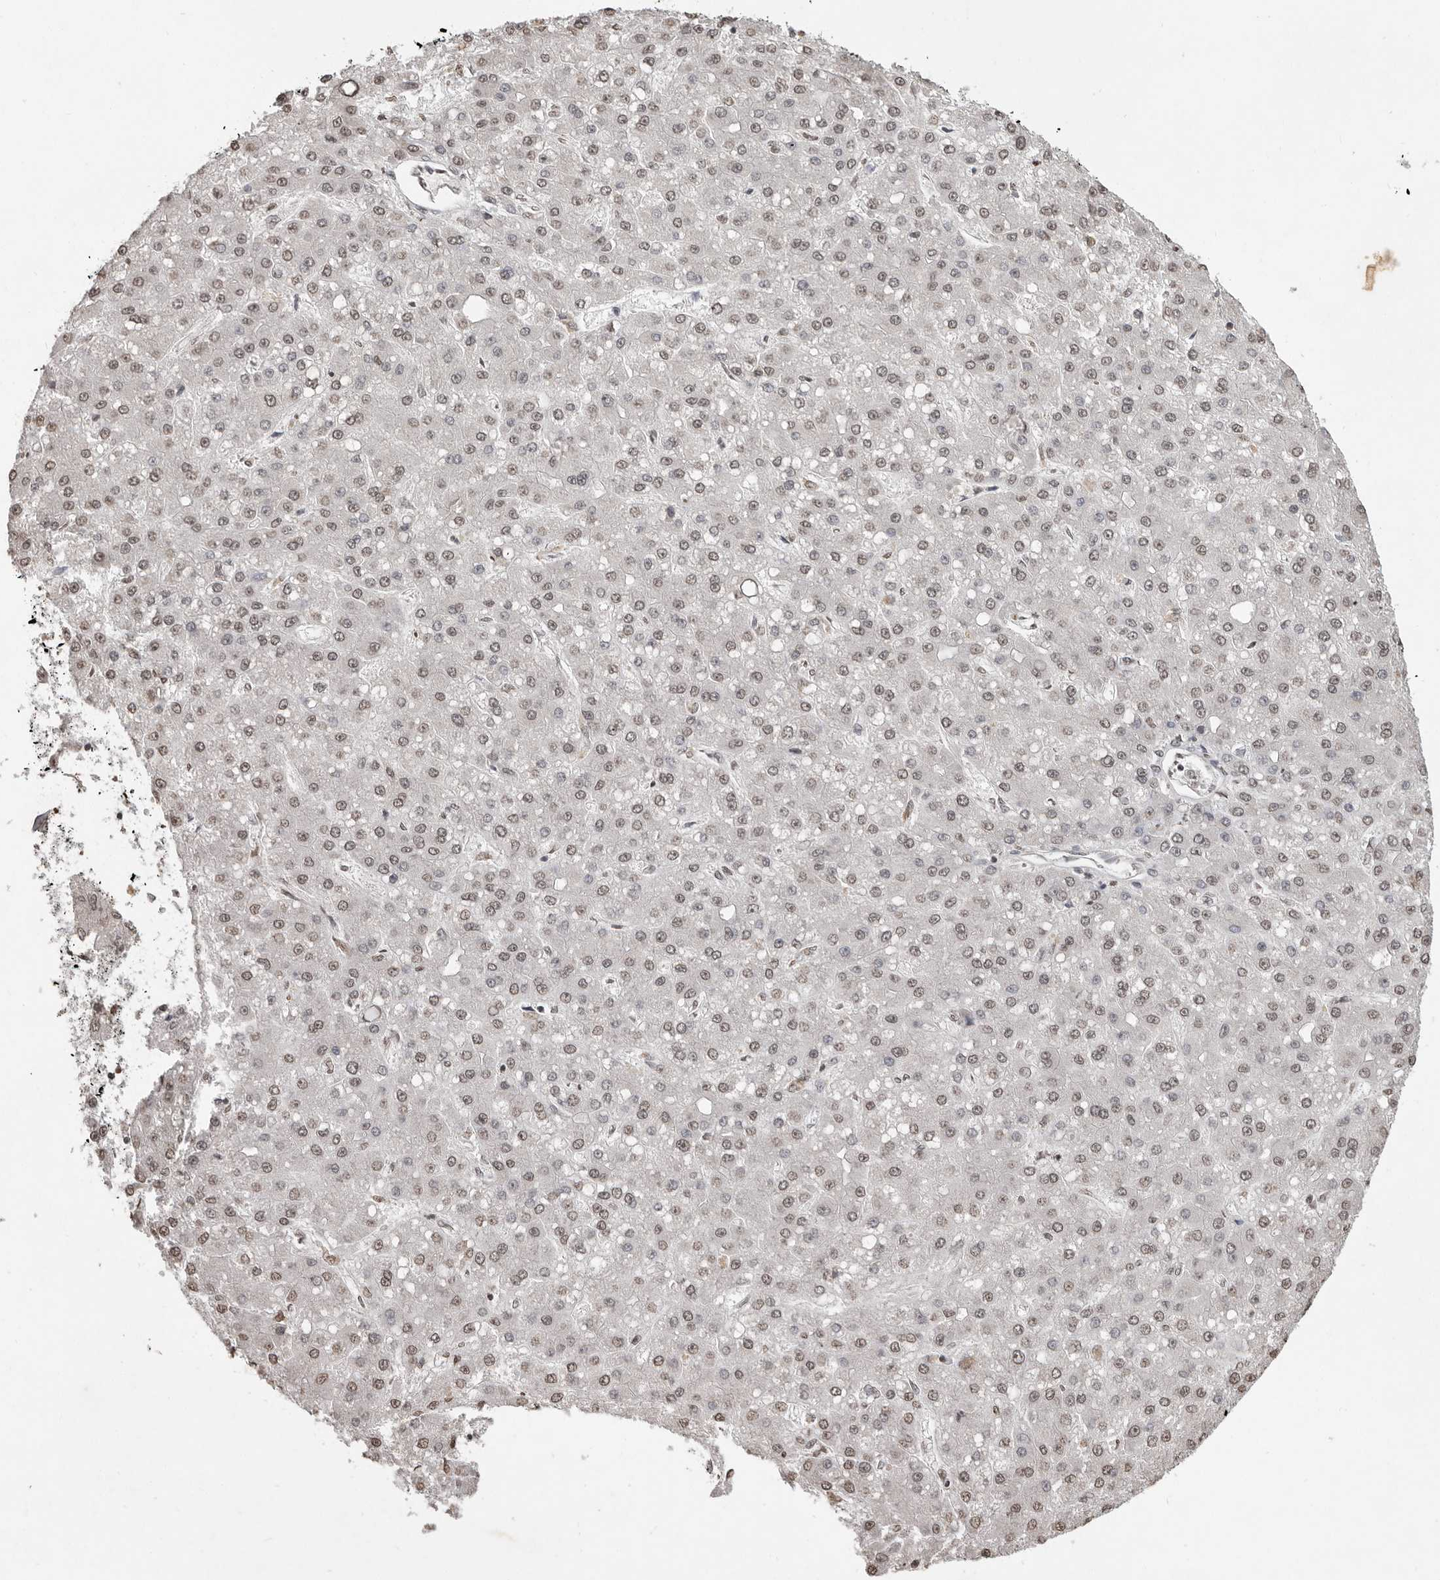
{"staining": {"intensity": "weak", "quantity": "25%-75%", "location": "nuclear"}, "tissue": "liver cancer", "cell_type": "Tumor cells", "image_type": "cancer", "snomed": [{"axis": "morphology", "description": "Carcinoma, Hepatocellular, NOS"}, {"axis": "topography", "description": "Liver"}], "caption": "Human hepatocellular carcinoma (liver) stained with a protein marker exhibits weak staining in tumor cells.", "gene": "WDR45", "patient": {"sex": "male", "age": 67}}